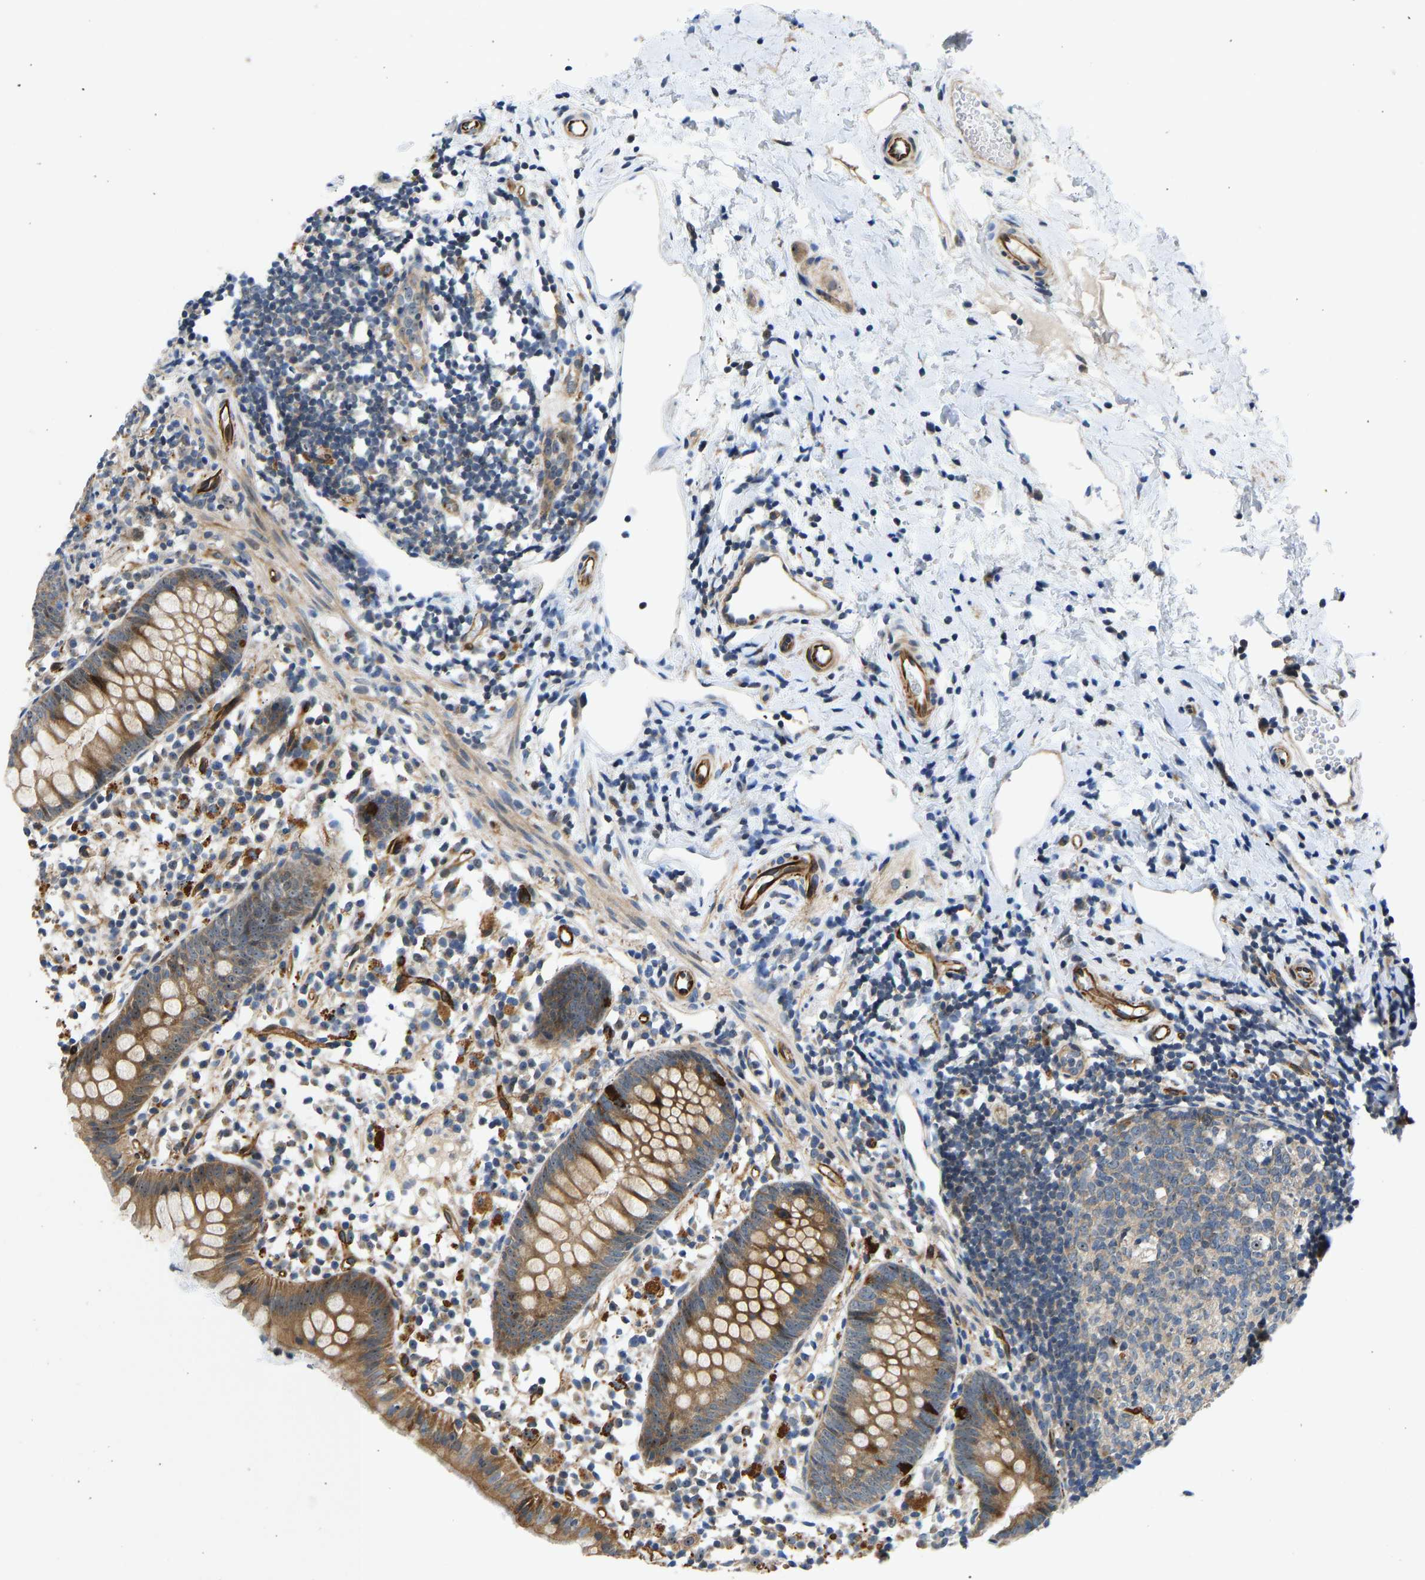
{"staining": {"intensity": "moderate", "quantity": ">75%", "location": "cytoplasmic/membranous"}, "tissue": "appendix", "cell_type": "Glandular cells", "image_type": "normal", "snomed": [{"axis": "morphology", "description": "Normal tissue, NOS"}, {"axis": "topography", "description": "Appendix"}], "caption": "Brown immunohistochemical staining in normal human appendix demonstrates moderate cytoplasmic/membranous expression in about >75% of glandular cells. (Brightfield microscopy of DAB IHC at high magnification).", "gene": "RESF1", "patient": {"sex": "female", "age": 20}}